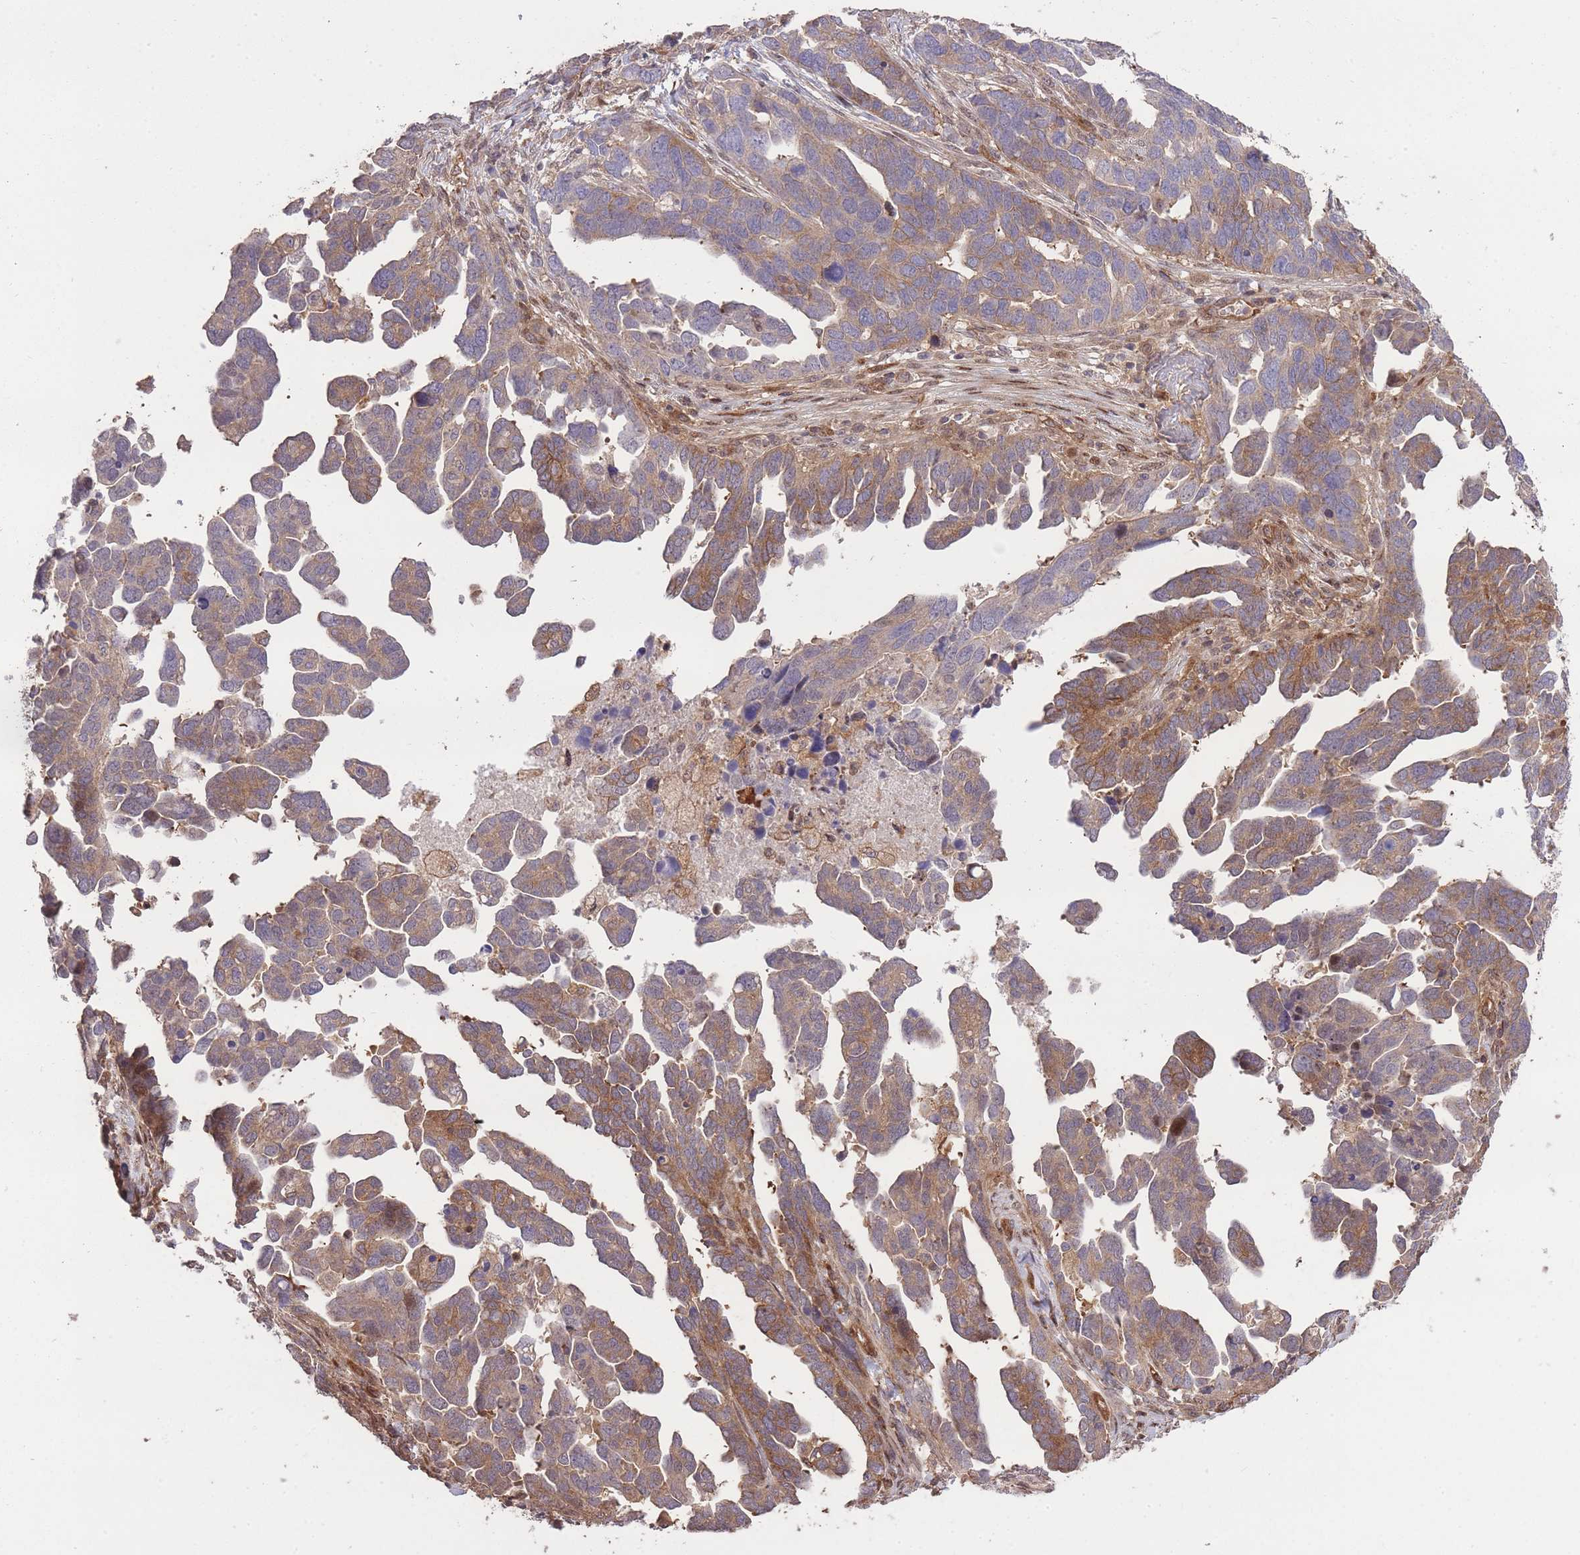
{"staining": {"intensity": "moderate", "quantity": ">75%", "location": "cytoplasmic/membranous"}, "tissue": "ovarian cancer", "cell_type": "Tumor cells", "image_type": "cancer", "snomed": [{"axis": "morphology", "description": "Cystadenocarcinoma, serous, NOS"}, {"axis": "topography", "description": "Ovary"}], "caption": "This histopathology image displays ovarian serous cystadenocarcinoma stained with immunohistochemistry (IHC) to label a protein in brown. The cytoplasmic/membranous of tumor cells show moderate positivity for the protein. Nuclei are counter-stained blue.", "gene": "PLD1", "patient": {"sex": "female", "age": 54}}